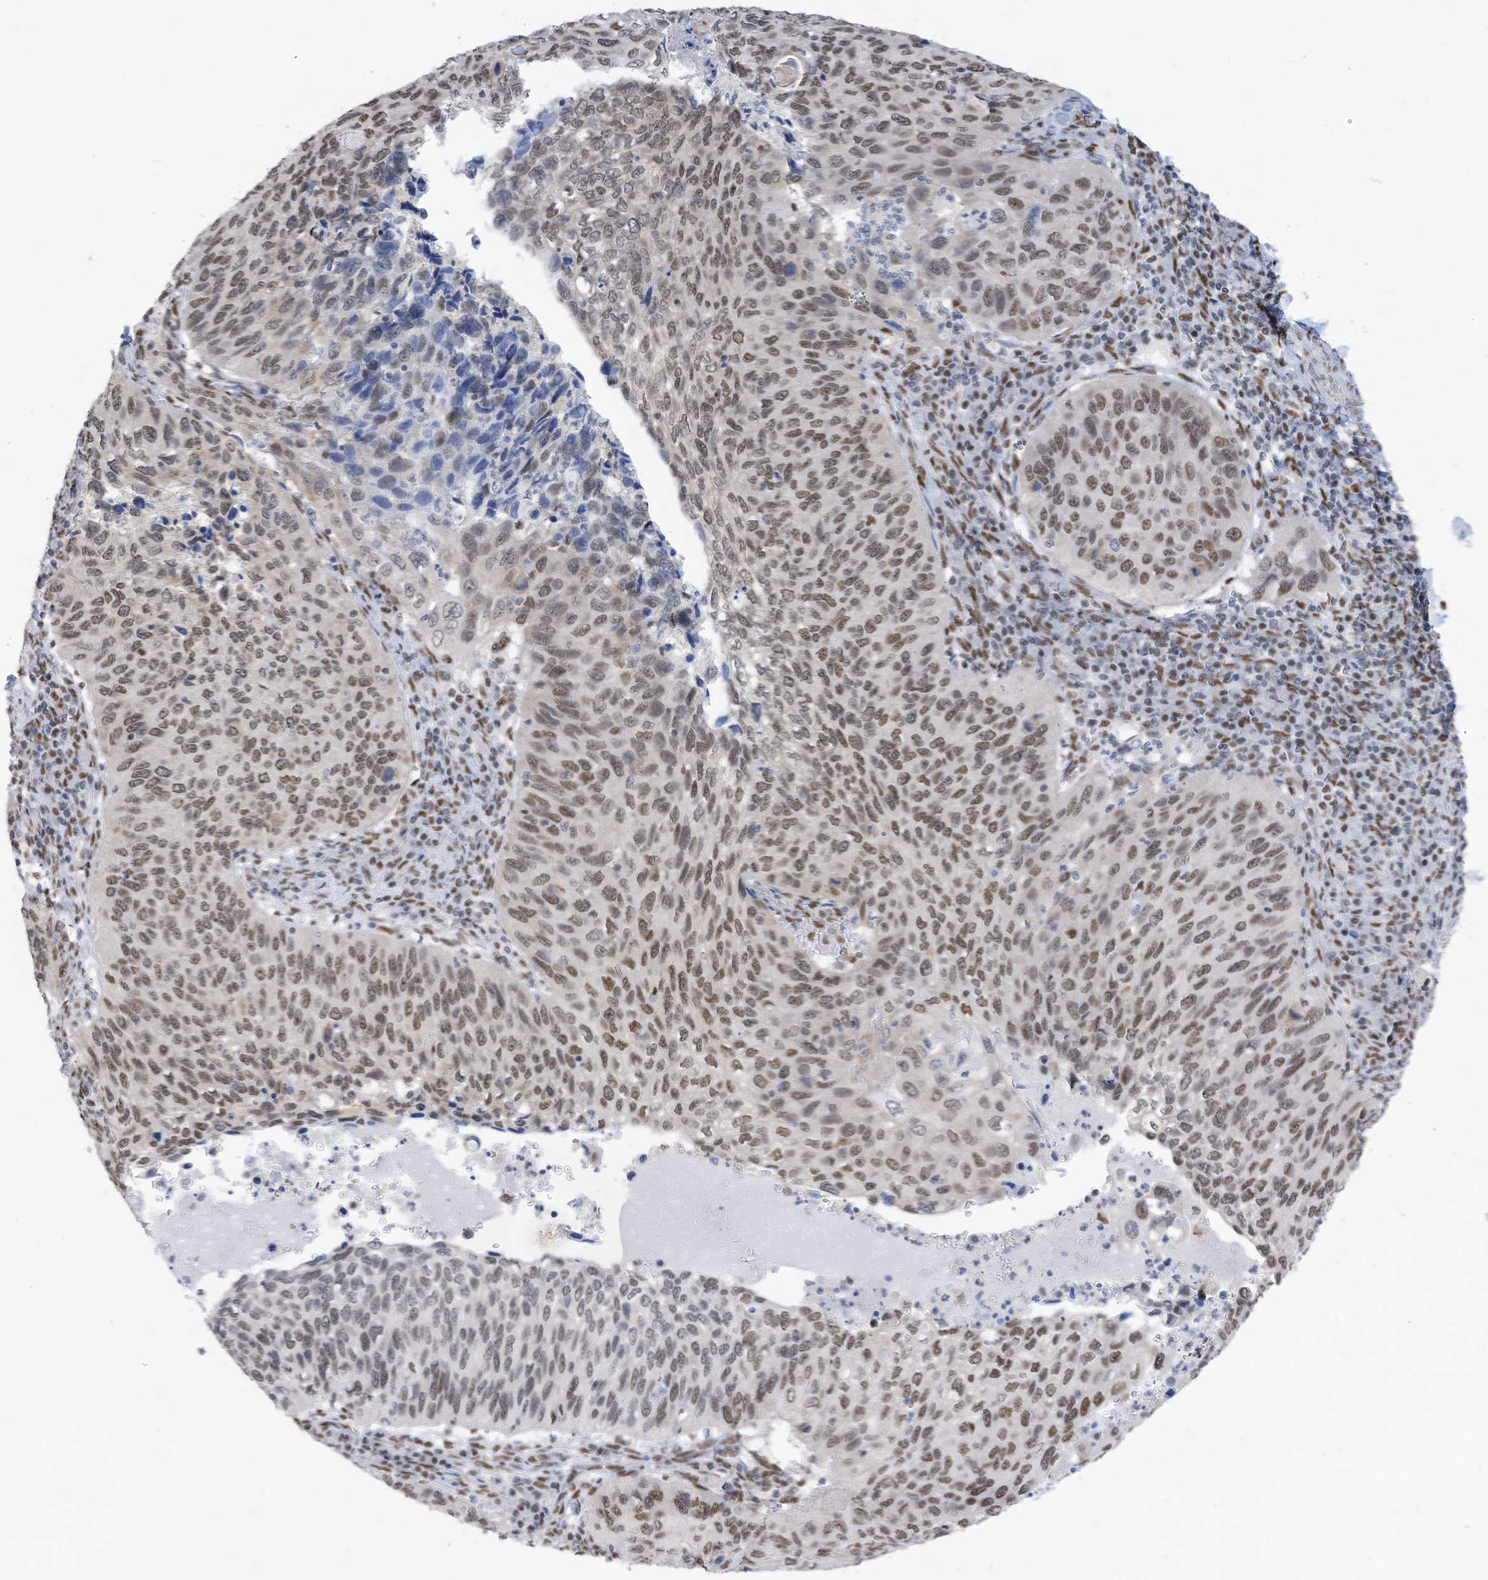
{"staining": {"intensity": "moderate", "quantity": ">75%", "location": "nuclear"}, "tissue": "cervical cancer", "cell_type": "Tumor cells", "image_type": "cancer", "snomed": [{"axis": "morphology", "description": "Squamous cell carcinoma, NOS"}, {"axis": "topography", "description": "Cervix"}], "caption": "High-power microscopy captured an immunohistochemistry micrograph of cervical cancer (squamous cell carcinoma), revealing moderate nuclear staining in about >75% of tumor cells. The staining was performed using DAB, with brown indicating positive protein expression. Nuclei are stained blue with hematoxylin.", "gene": "KHSRP", "patient": {"sex": "female", "age": 38}}